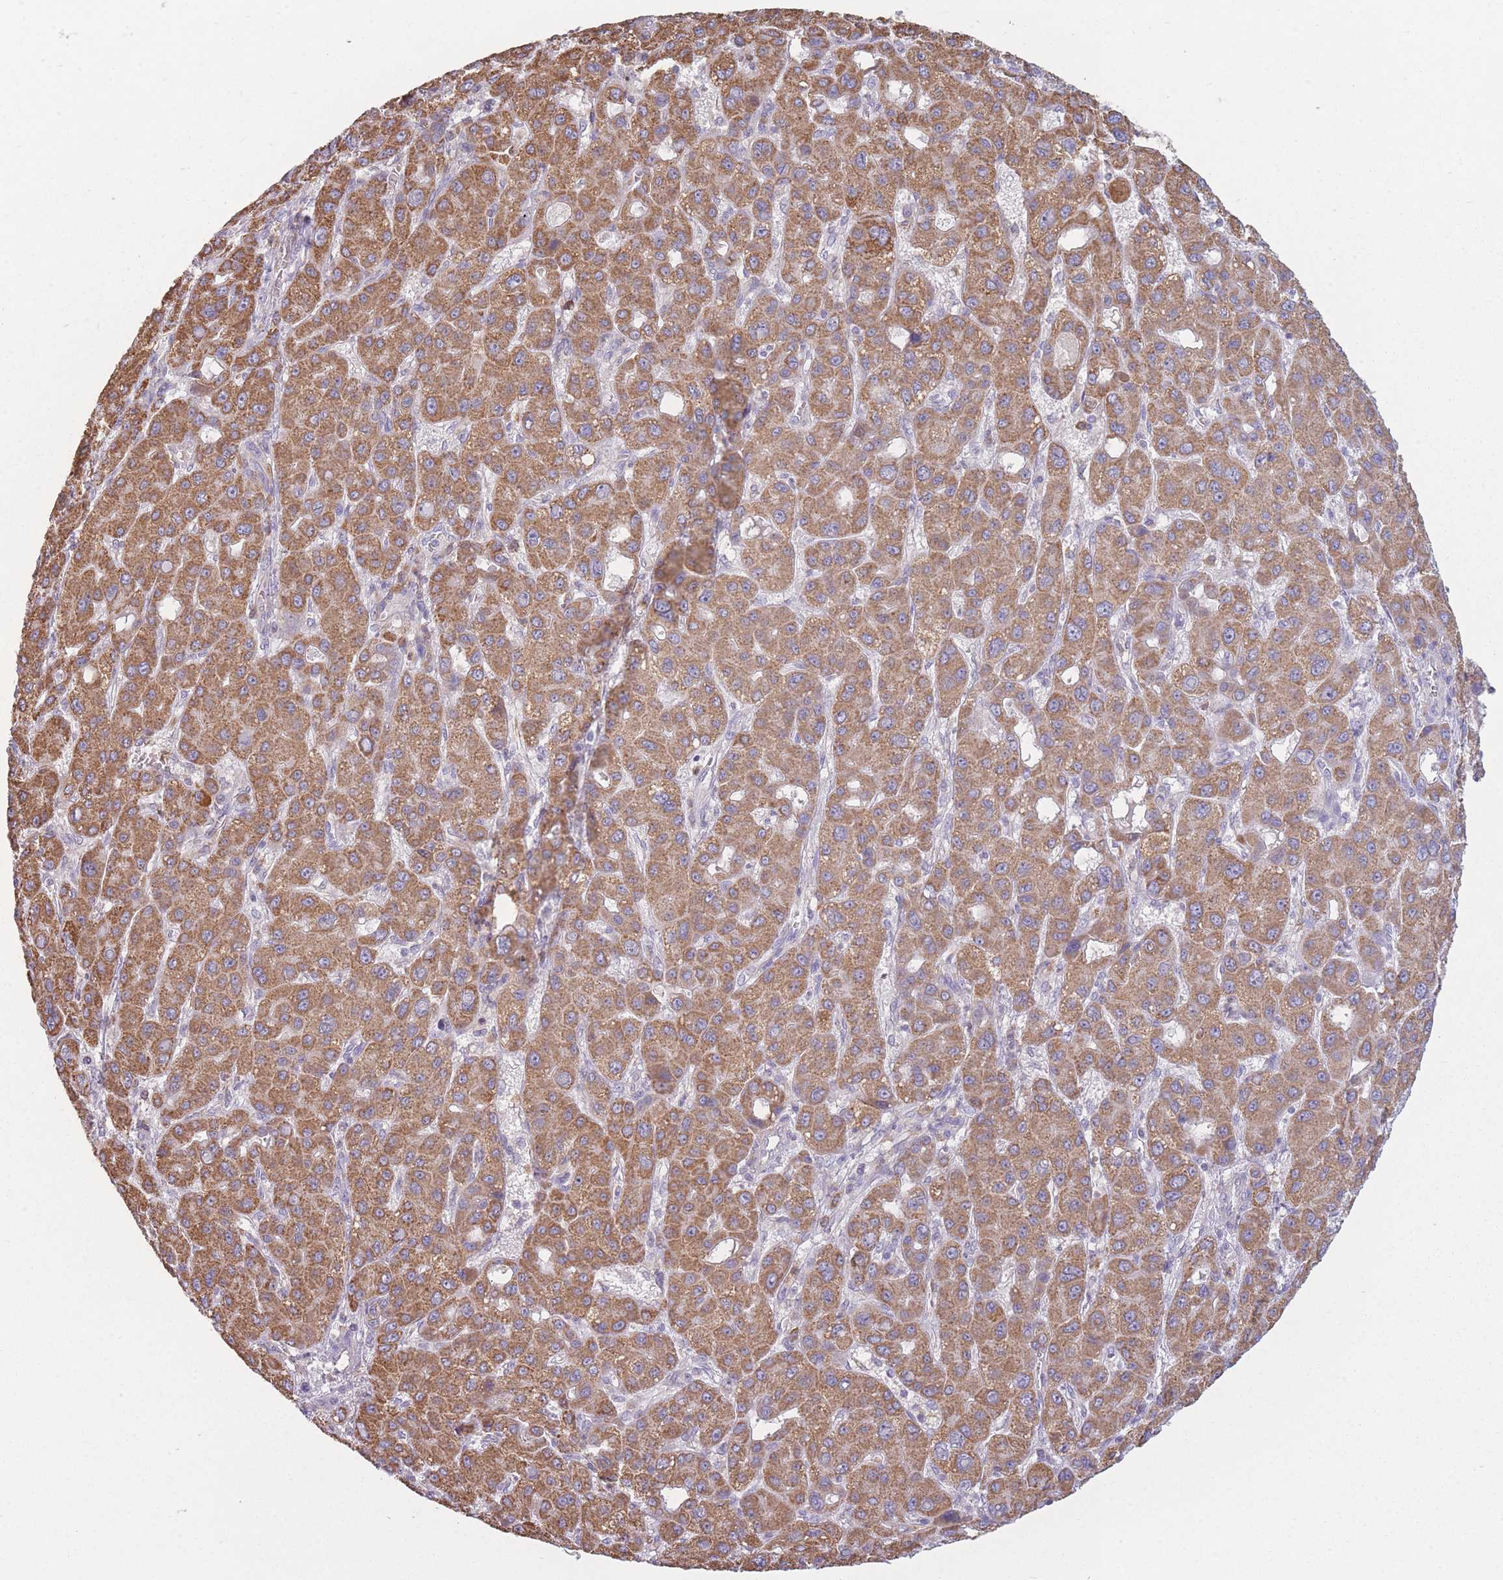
{"staining": {"intensity": "moderate", "quantity": ">75%", "location": "cytoplasmic/membranous"}, "tissue": "liver cancer", "cell_type": "Tumor cells", "image_type": "cancer", "snomed": [{"axis": "morphology", "description": "Carcinoma, Hepatocellular, NOS"}, {"axis": "topography", "description": "Liver"}], "caption": "Liver cancer (hepatocellular carcinoma) tissue demonstrates moderate cytoplasmic/membranous expression in about >75% of tumor cells, visualized by immunohistochemistry.", "gene": "PRAM1", "patient": {"sex": "male", "age": 55}}